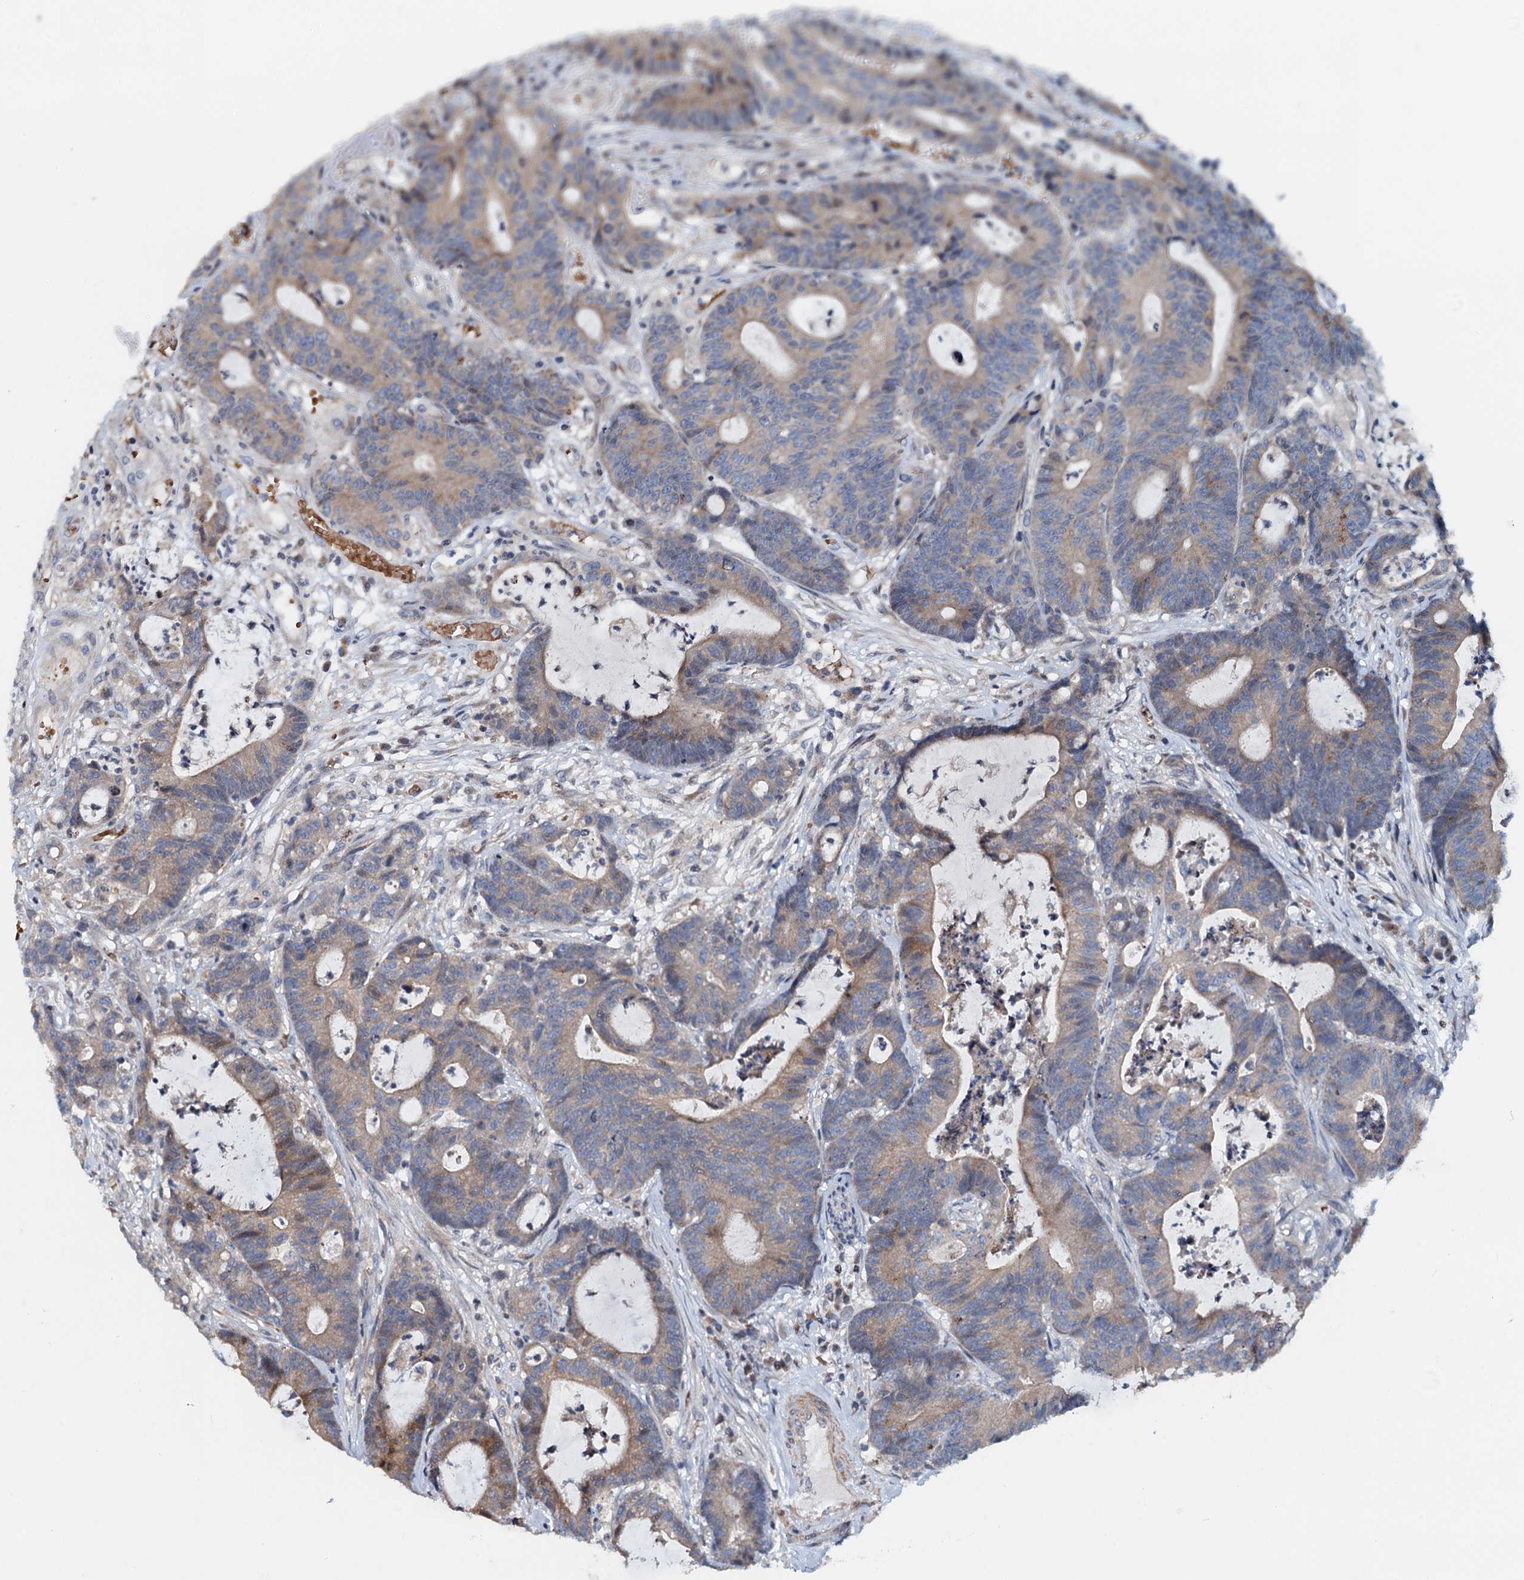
{"staining": {"intensity": "weak", "quantity": "25%-75%", "location": "cytoplasmic/membranous"}, "tissue": "colorectal cancer", "cell_type": "Tumor cells", "image_type": "cancer", "snomed": [{"axis": "morphology", "description": "Adenocarcinoma, NOS"}, {"axis": "topography", "description": "Colon"}], "caption": "About 25%-75% of tumor cells in human colorectal adenocarcinoma show weak cytoplasmic/membranous protein positivity as visualized by brown immunohistochemical staining.", "gene": "NBEA", "patient": {"sex": "female", "age": 84}}